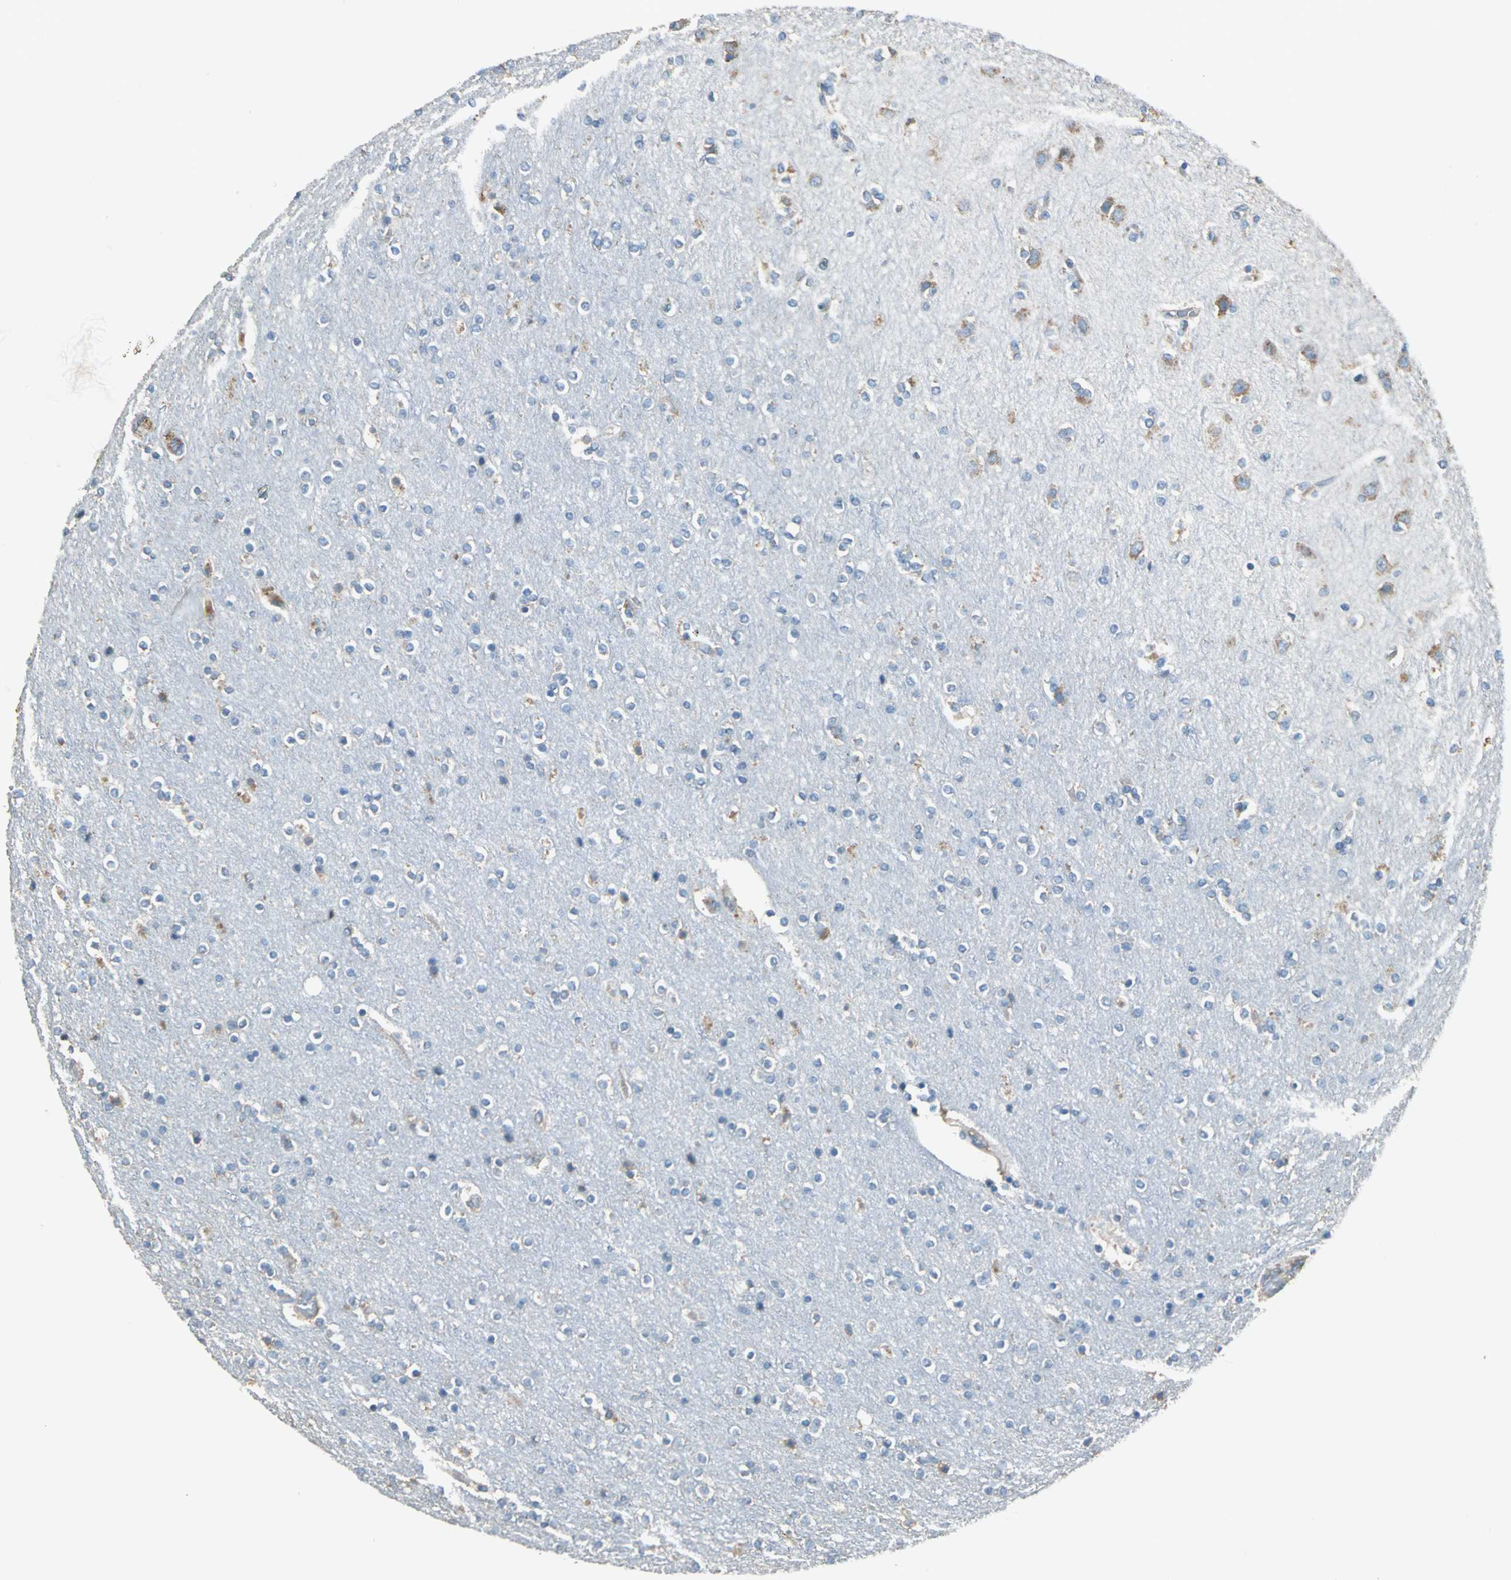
{"staining": {"intensity": "negative", "quantity": "none", "location": "none"}, "tissue": "cerebral cortex", "cell_type": "Endothelial cells", "image_type": "normal", "snomed": [{"axis": "morphology", "description": "Normal tissue, NOS"}, {"axis": "topography", "description": "Cerebral cortex"}], "caption": "Immunohistochemistry photomicrograph of benign cerebral cortex stained for a protein (brown), which demonstrates no expression in endothelial cells.", "gene": "HEPH", "patient": {"sex": "female", "age": 54}}